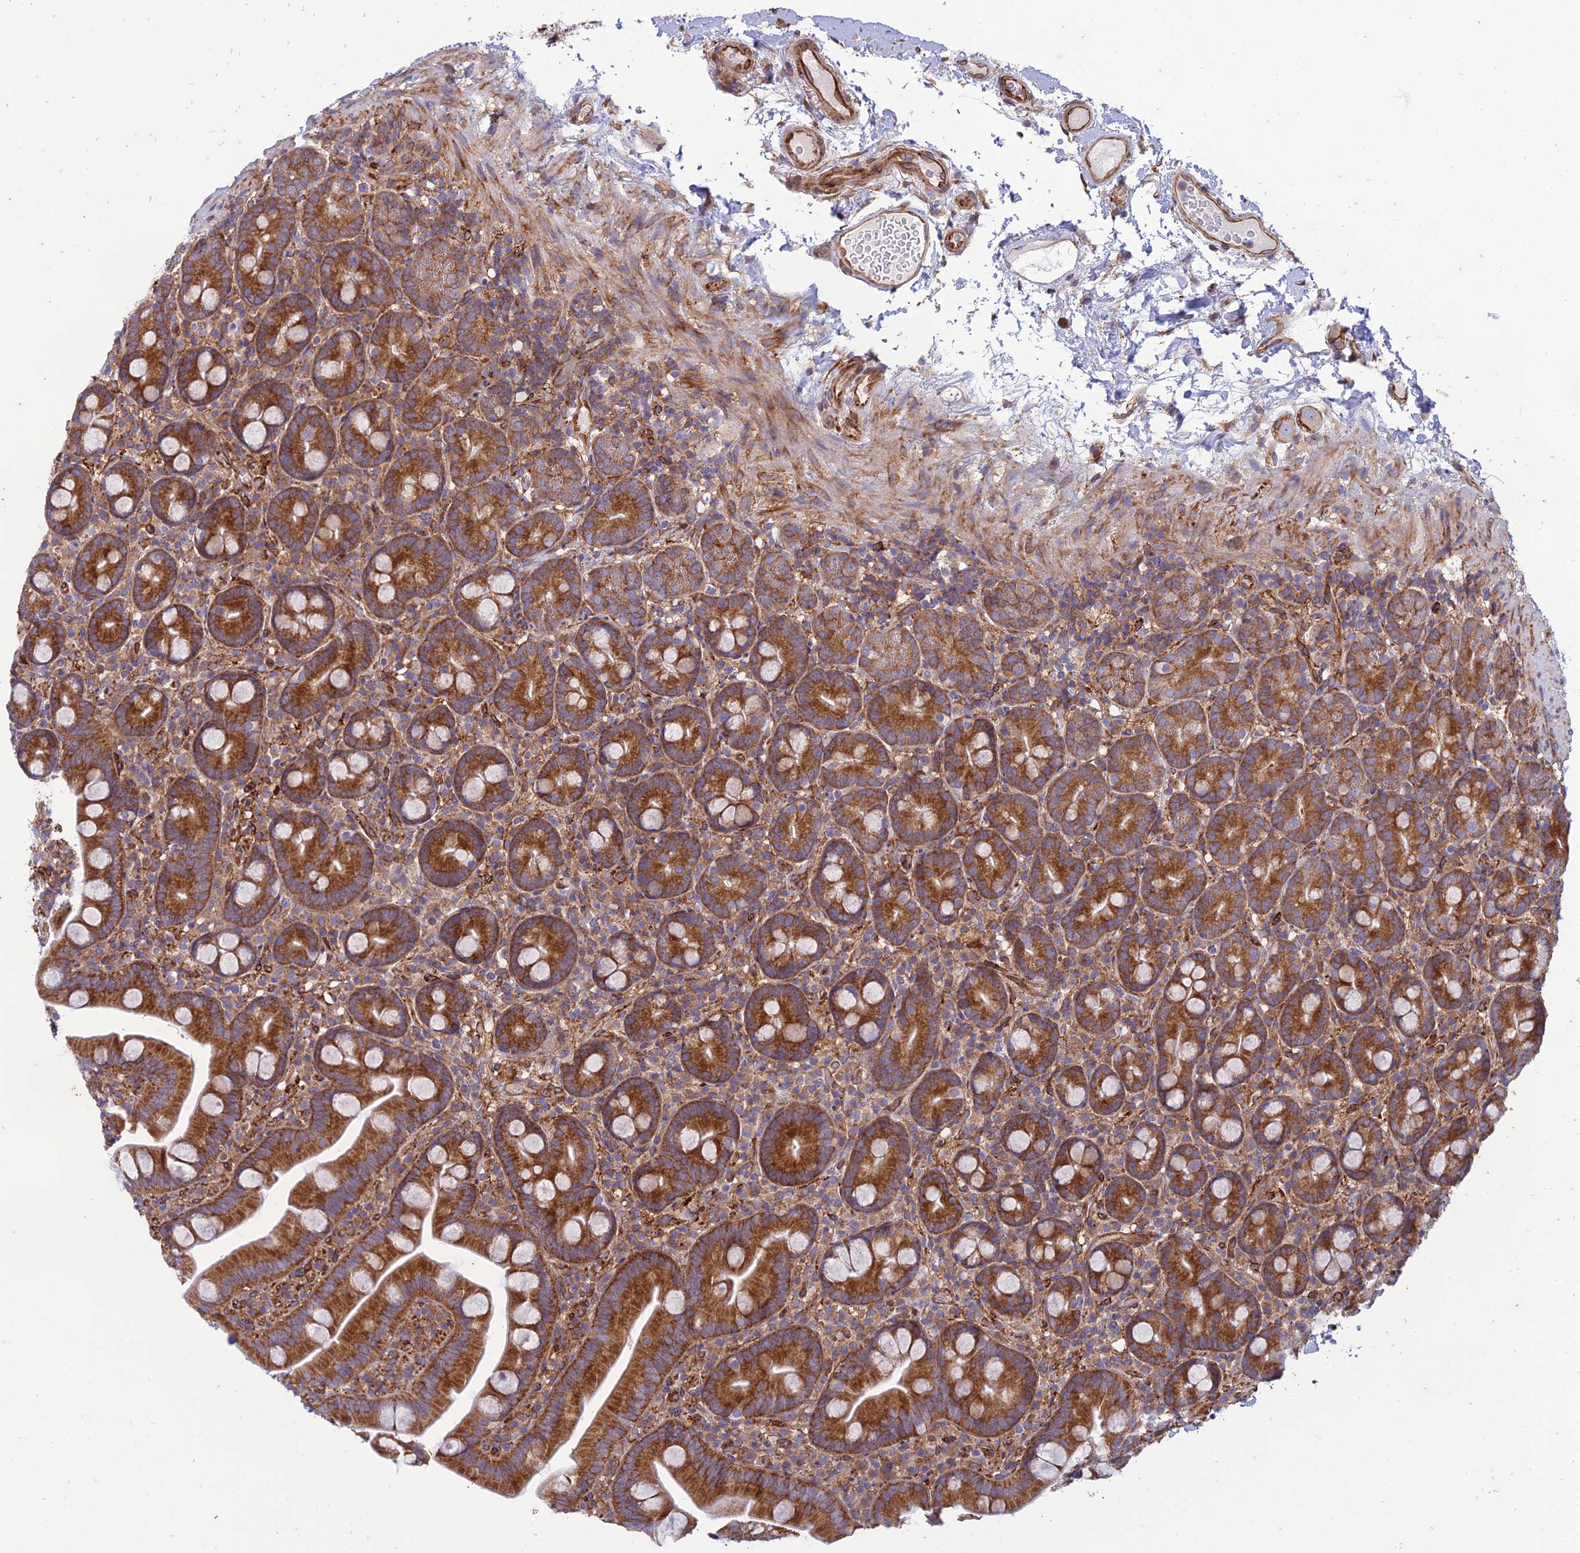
{"staining": {"intensity": "strong", "quantity": ">75%", "location": "cytoplasmic/membranous"}, "tissue": "small intestine", "cell_type": "Glandular cells", "image_type": "normal", "snomed": [{"axis": "morphology", "description": "Normal tissue, NOS"}, {"axis": "topography", "description": "Small intestine"}], "caption": "A histopathology image showing strong cytoplasmic/membranous expression in approximately >75% of glandular cells in benign small intestine, as visualized by brown immunohistochemical staining.", "gene": "PTCD2", "patient": {"sex": "female", "age": 68}}